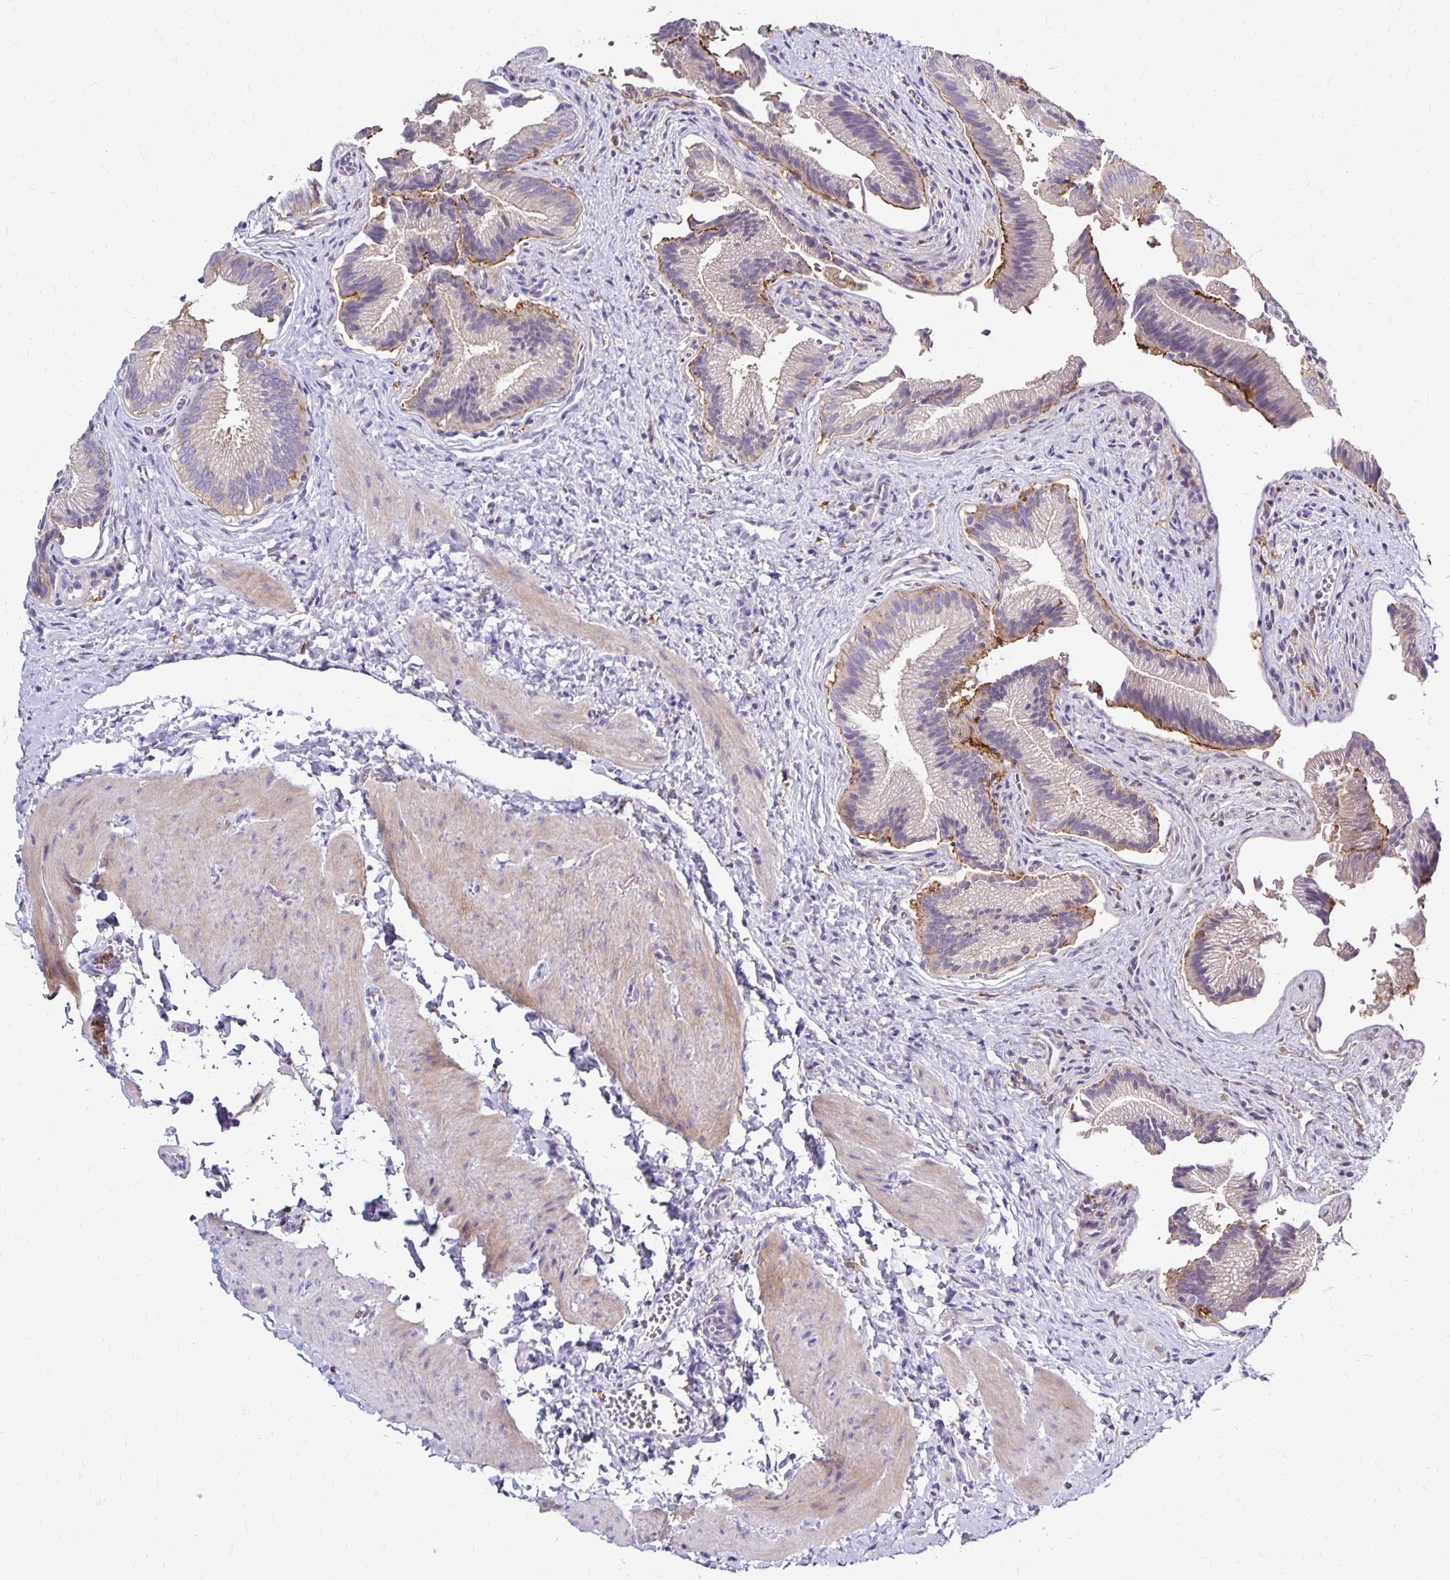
{"staining": {"intensity": "moderate", "quantity": "25%-75%", "location": "cytoplasmic/membranous"}, "tissue": "gallbladder", "cell_type": "Glandular cells", "image_type": "normal", "snomed": [{"axis": "morphology", "description": "Normal tissue, NOS"}, {"axis": "topography", "description": "Gallbladder"}], "caption": "Glandular cells display moderate cytoplasmic/membranous staining in approximately 25%-75% of cells in benign gallbladder.", "gene": "TNS3", "patient": {"sex": "male", "age": 17}}